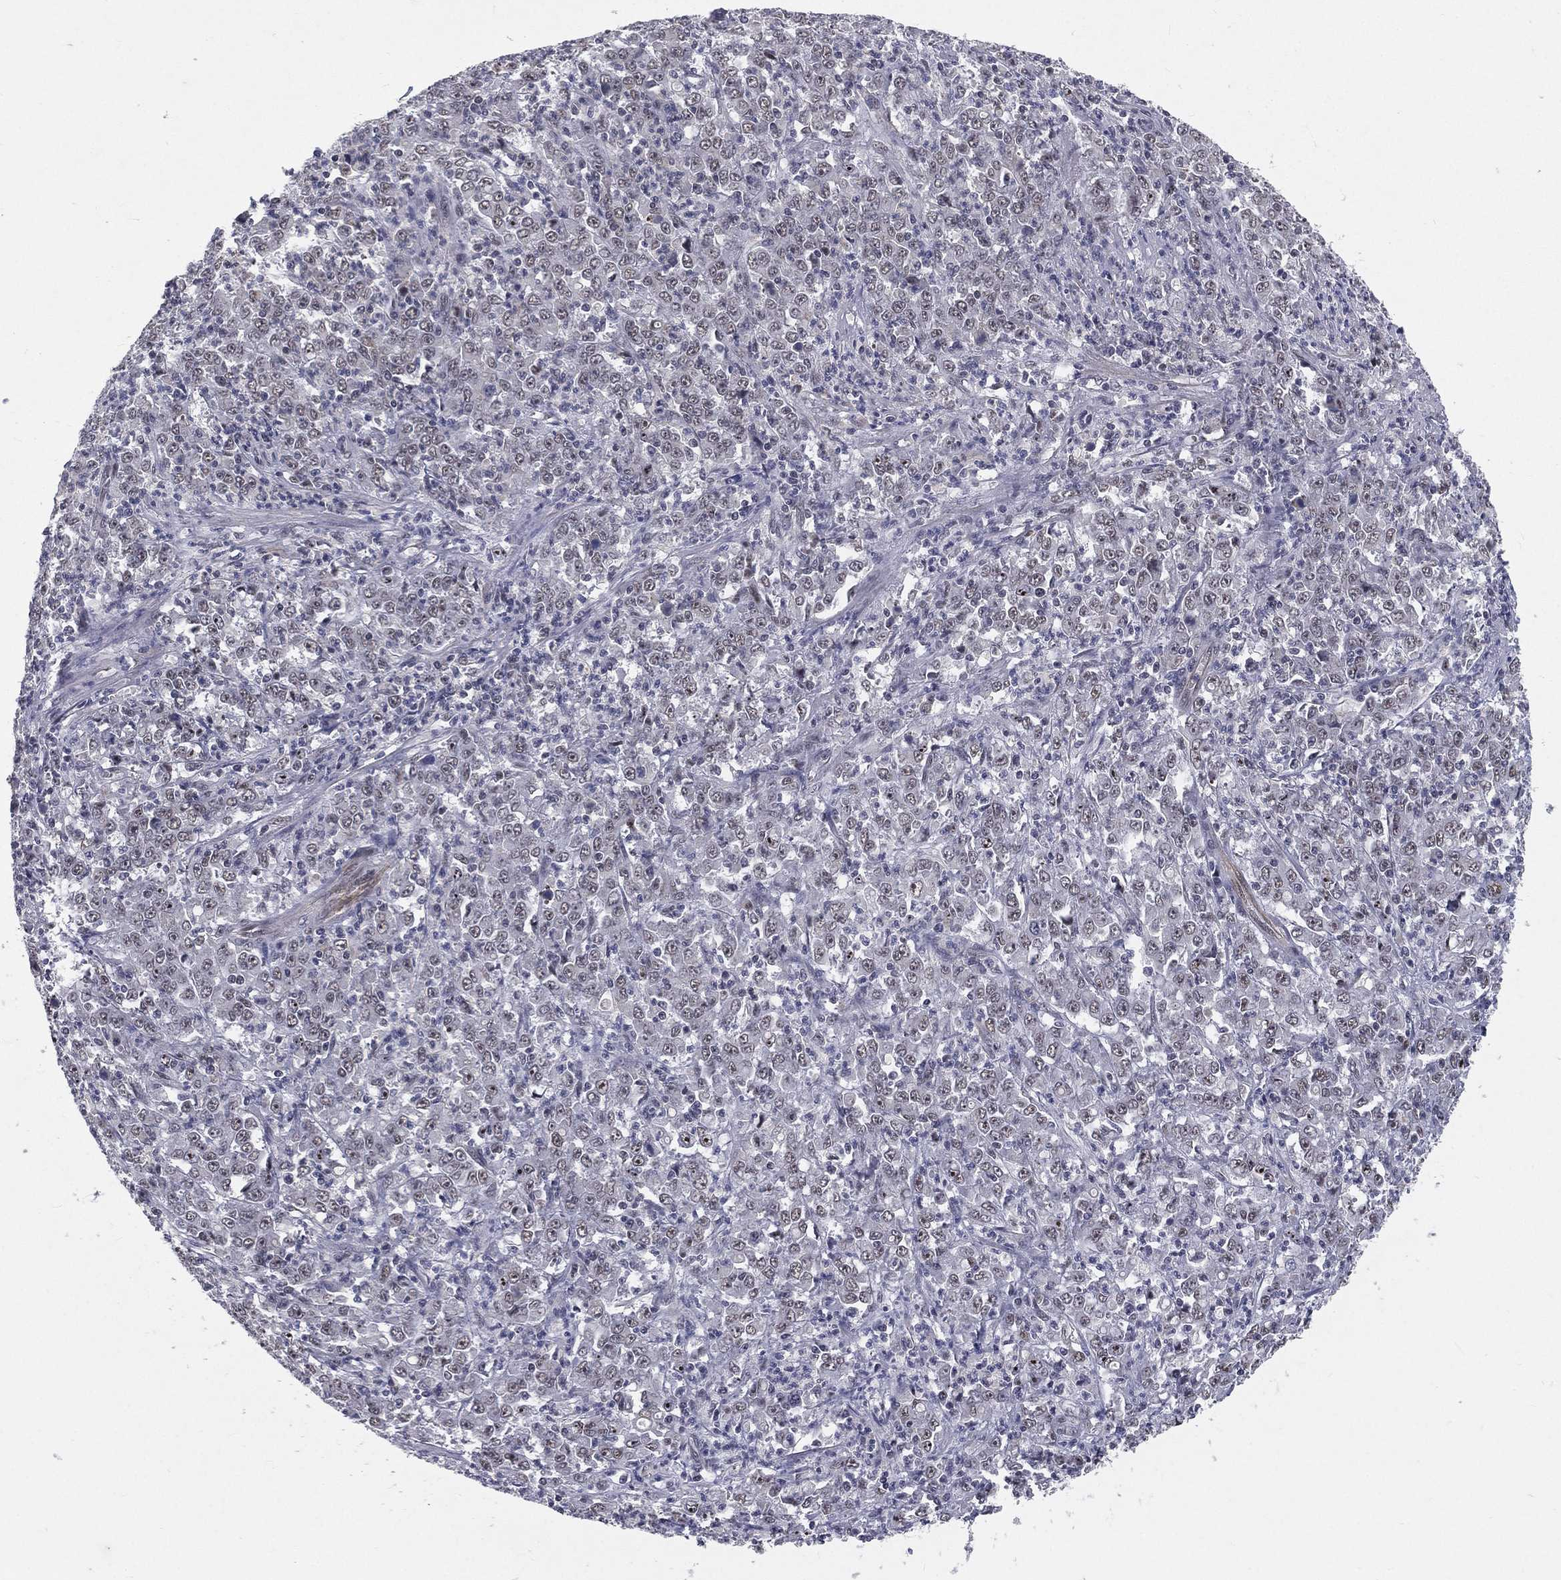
{"staining": {"intensity": "negative", "quantity": "none", "location": "none"}, "tissue": "stomach cancer", "cell_type": "Tumor cells", "image_type": "cancer", "snomed": [{"axis": "morphology", "description": "Adenocarcinoma, NOS"}, {"axis": "topography", "description": "Stomach, lower"}], "caption": "Immunohistochemistry (IHC) histopathology image of neoplastic tissue: human stomach cancer (adenocarcinoma) stained with DAB exhibits no significant protein staining in tumor cells.", "gene": "MORC2", "patient": {"sex": "female", "age": 71}}